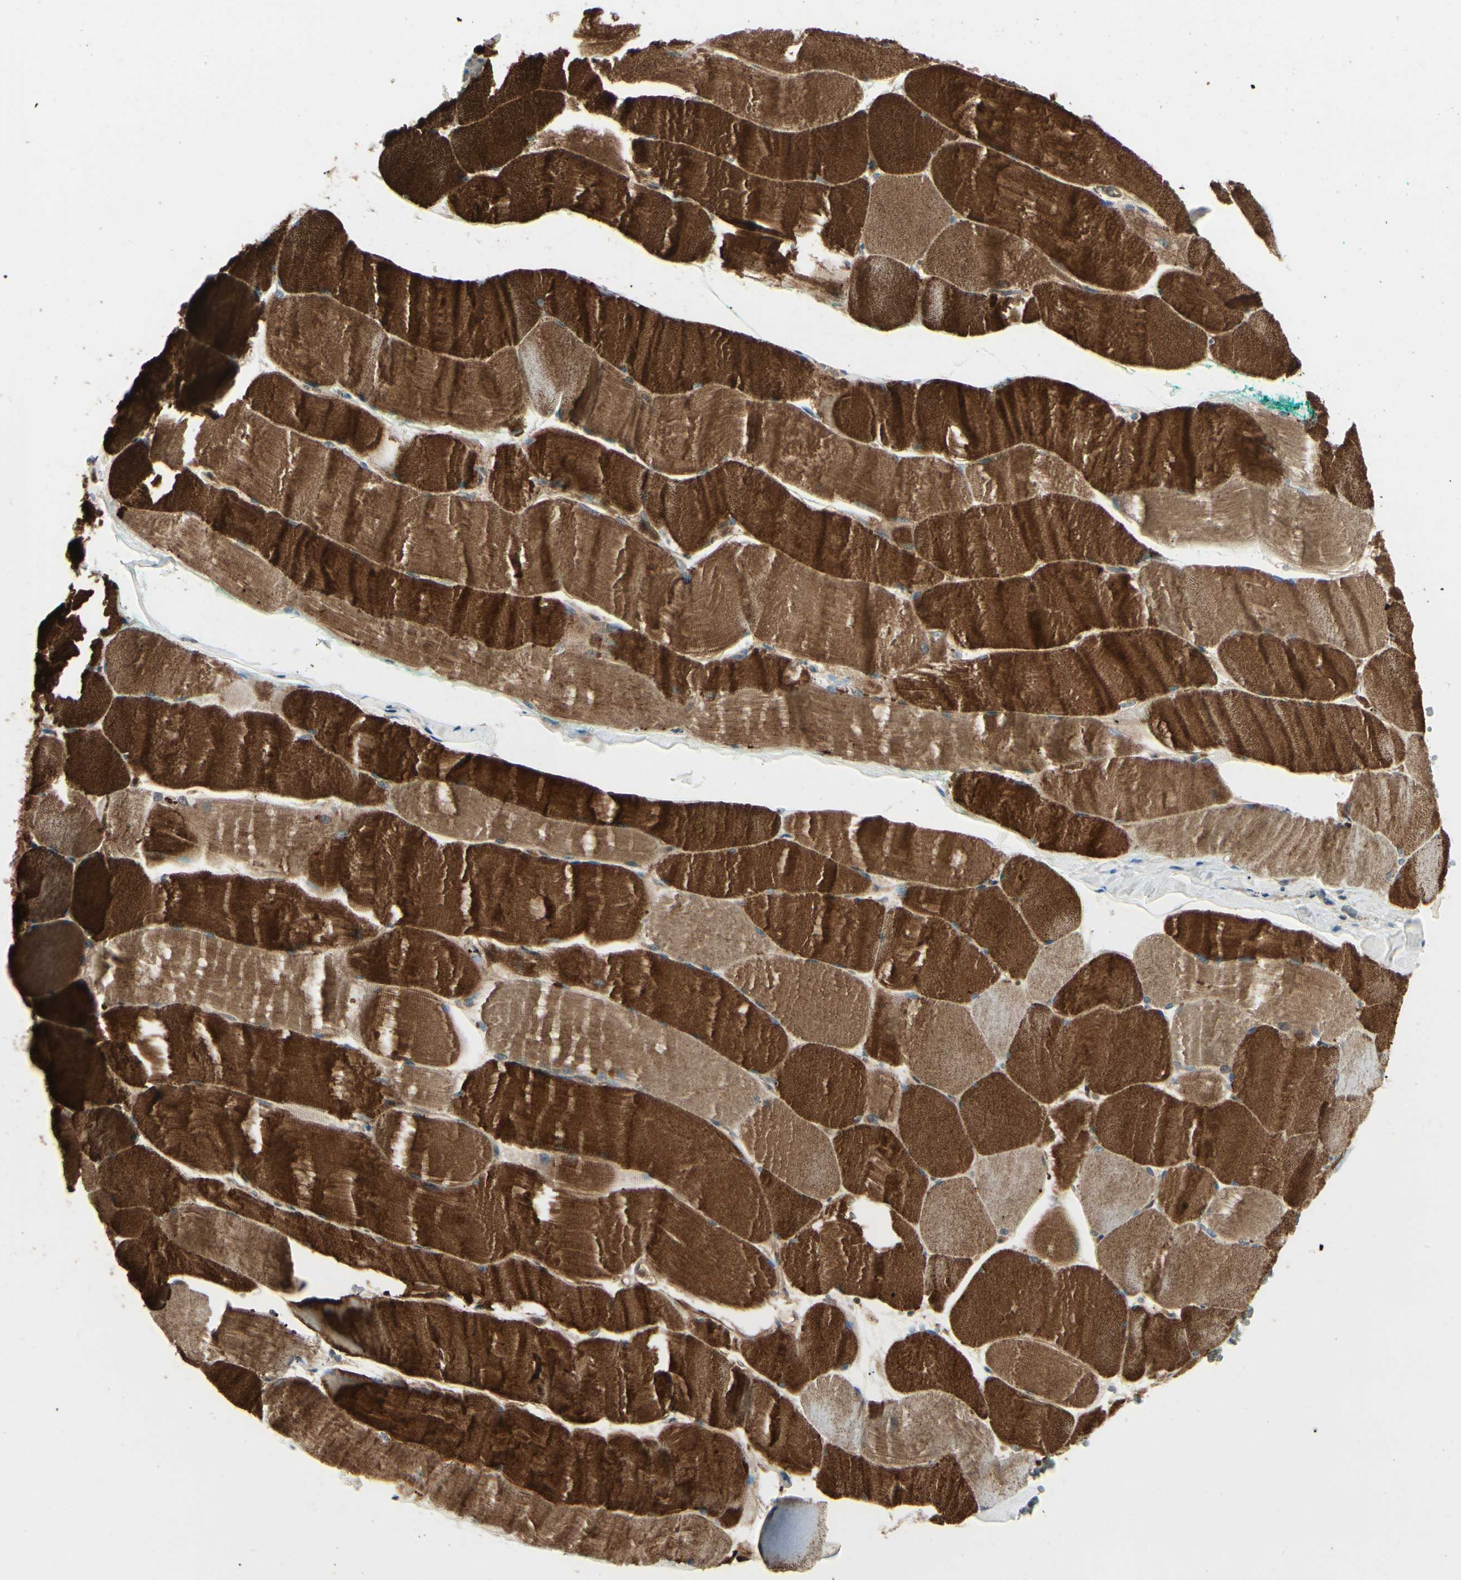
{"staining": {"intensity": "strong", "quantity": ">75%", "location": "cytoplasmic/membranous"}, "tissue": "skeletal muscle", "cell_type": "Myocytes", "image_type": "normal", "snomed": [{"axis": "morphology", "description": "Normal tissue, NOS"}, {"axis": "morphology", "description": "Squamous cell carcinoma, NOS"}, {"axis": "topography", "description": "Skeletal muscle"}], "caption": "Immunohistochemistry micrograph of benign skeletal muscle: skeletal muscle stained using IHC exhibits high levels of strong protein expression localized specifically in the cytoplasmic/membranous of myocytes, appearing as a cytoplasmic/membranous brown color.", "gene": "RNF14", "patient": {"sex": "male", "age": 51}}